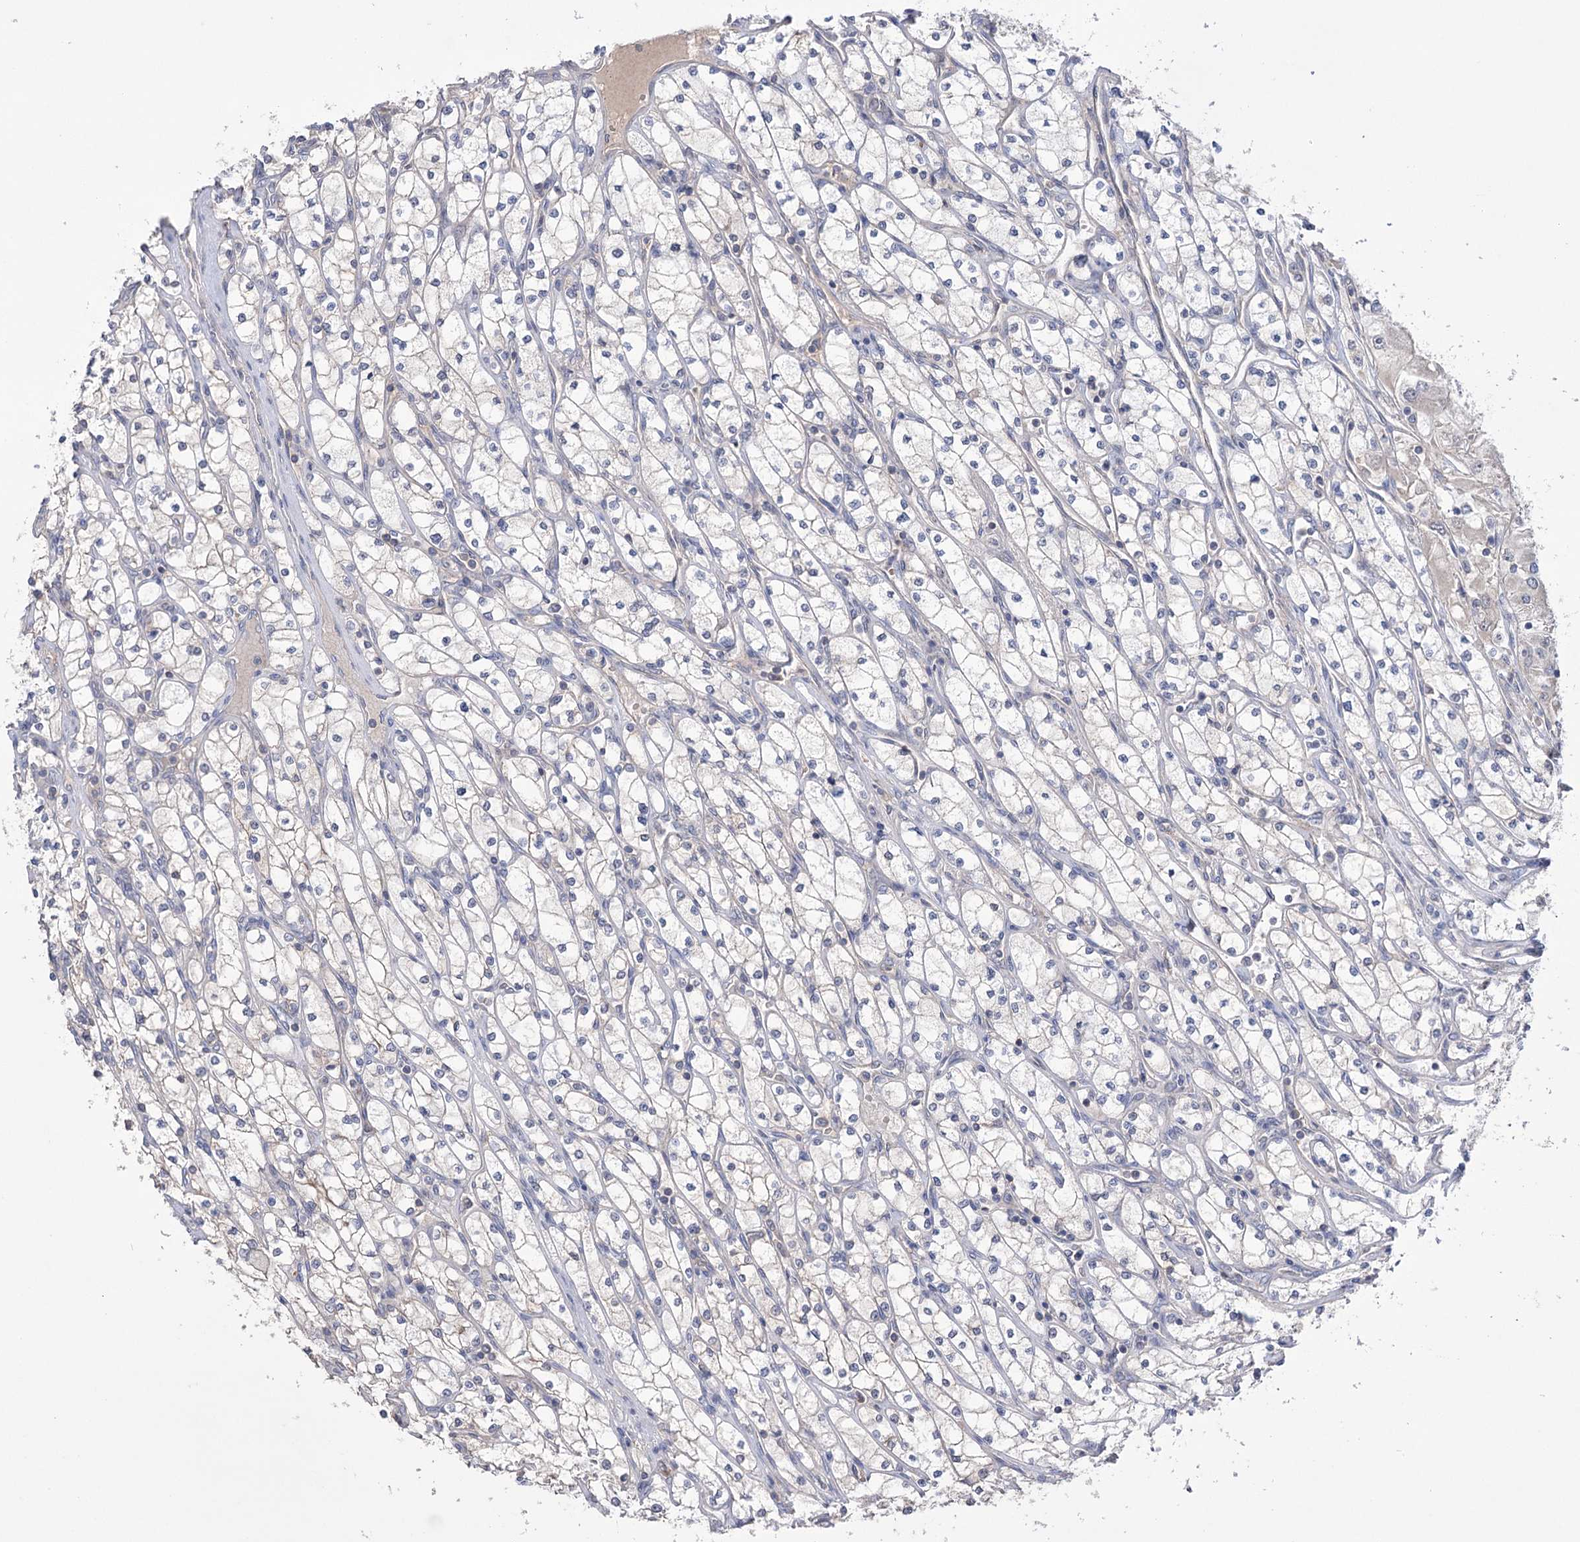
{"staining": {"intensity": "negative", "quantity": "none", "location": "none"}, "tissue": "renal cancer", "cell_type": "Tumor cells", "image_type": "cancer", "snomed": [{"axis": "morphology", "description": "Adenocarcinoma, NOS"}, {"axis": "topography", "description": "Kidney"}], "caption": "Immunohistochemistry image of human adenocarcinoma (renal) stained for a protein (brown), which displays no expression in tumor cells. Brightfield microscopy of immunohistochemistry (IHC) stained with DAB (3,3'-diaminobenzidine) (brown) and hematoxylin (blue), captured at high magnification.", "gene": "TRIM71", "patient": {"sex": "male", "age": 80}}